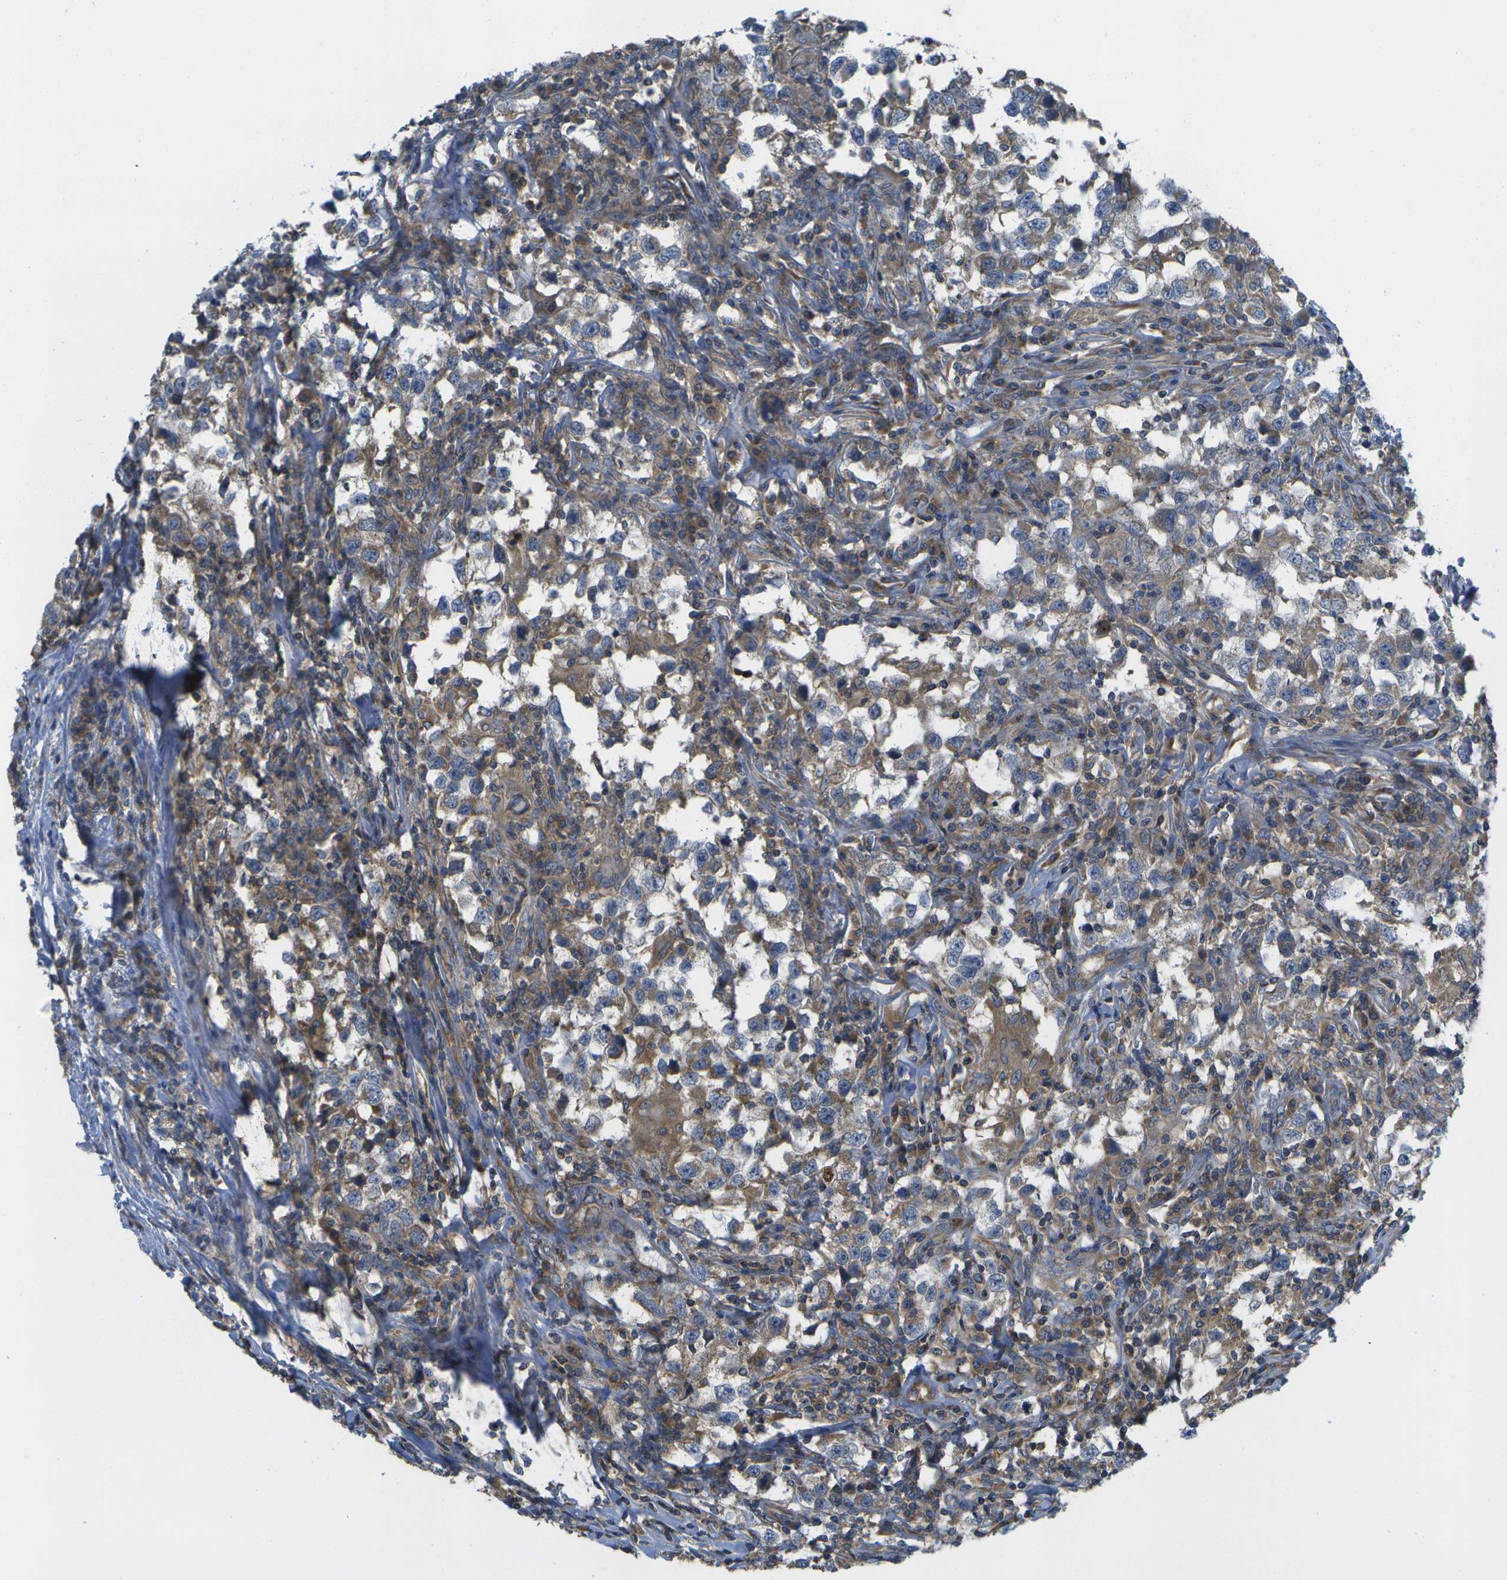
{"staining": {"intensity": "weak", "quantity": "25%-75%", "location": "cytoplasmic/membranous"}, "tissue": "testis cancer", "cell_type": "Tumor cells", "image_type": "cancer", "snomed": [{"axis": "morphology", "description": "Carcinoma, Embryonal, NOS"}, {"axis": "topography", "description": "Testis"}], "caption": "A brown stain shows weak cytoplasmic/membranous positivity of a protein in human testis cancer tumor cells.", "gene": "DPM3", "patient": {"sex": "male", "age": 21}}